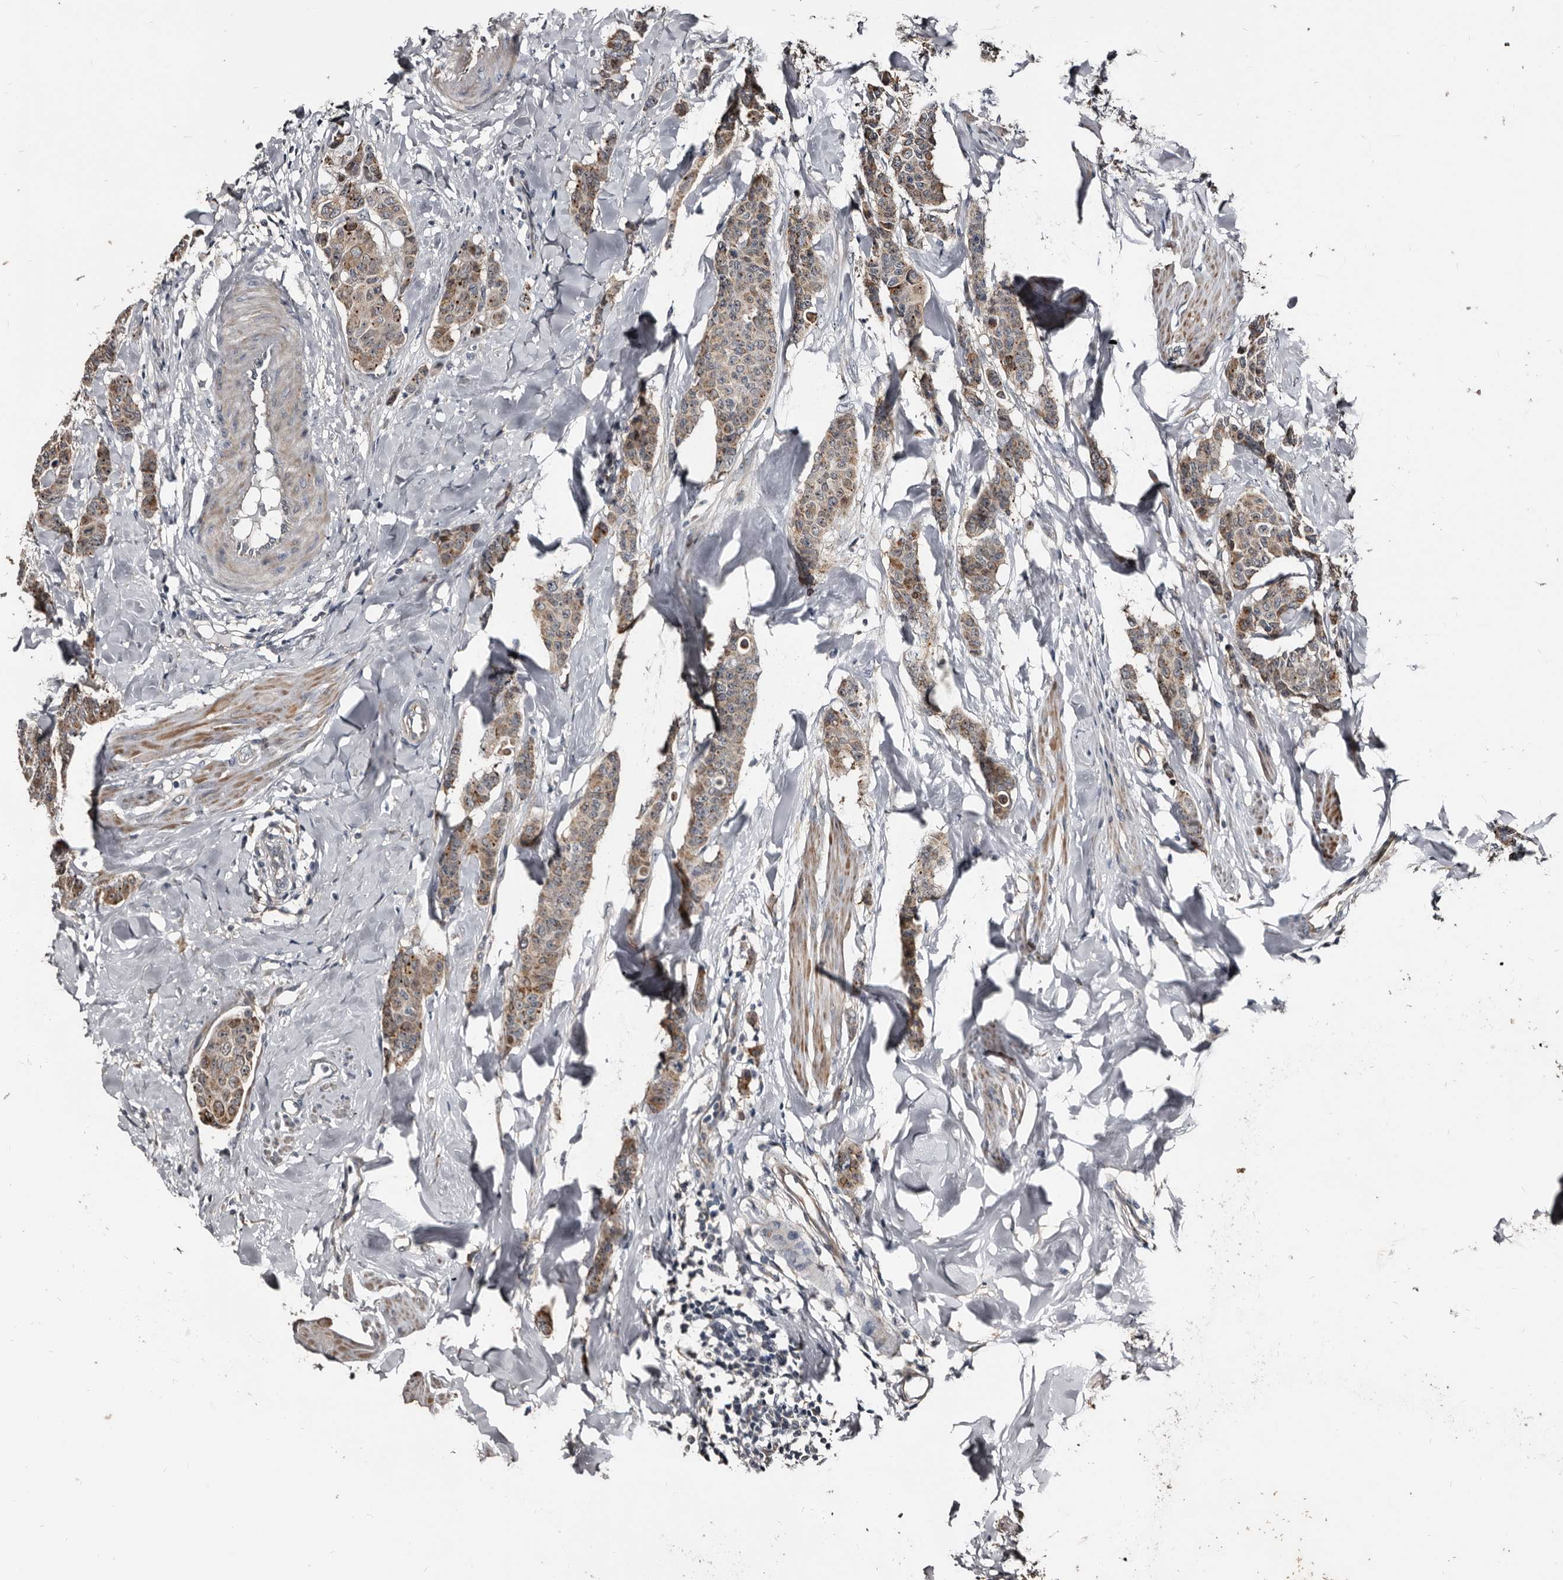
{"staining": {"intensity": "weak", "quantity": ">75%", "location": "cytoplasmic/membranous"}, "tissue": "breast cancer", "cell_type": "Tumor cells", "image_type": "cancer", "snomed": [{"axis": "morphology", "description": "Duct carcinoma"}, {"axis": "topography", "description": "Breast"}], "caption": "The image displays immunohistochemical staining of intraductal carcinoma (breast). There is weak cytoplasmic/membranous expression is seen in approximately >75% of tumor cells. (Brightfield microscopy of DAB IHC at high magnification).", "gene": "DHPS", "patient": {"sex": "female", "age": 40}}